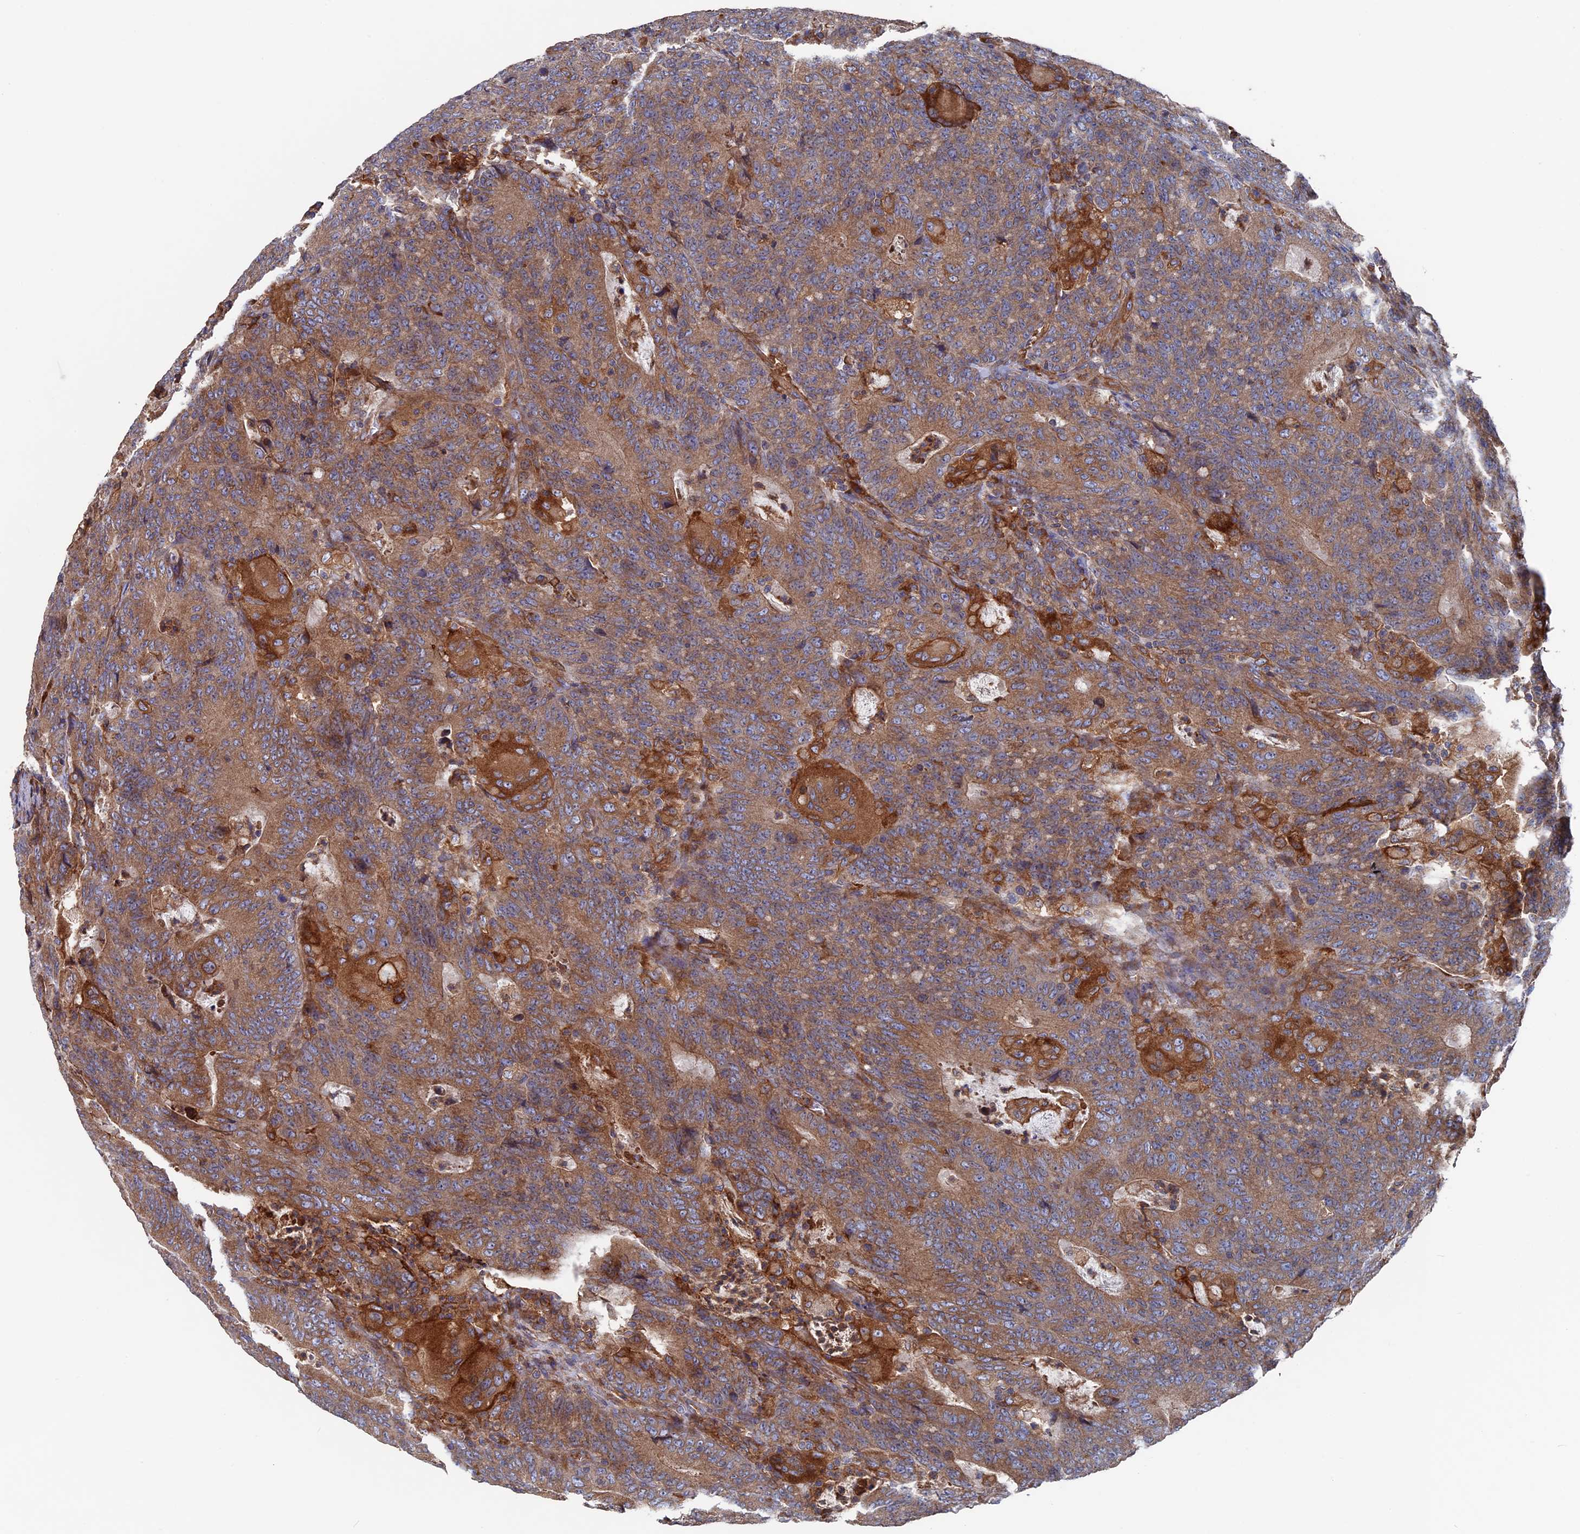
{"staining": {"intensity": "moderate", "quantity": ">75%", "location": "cytoplasmic/membranous"}, "tissue": "colorectal cancer", "cell_type": "Tumor cells", "image_type": "cancer", "snomed": [{"axis": "morphology", "description": "Normal tissue, NOS"}, {"axis": "morphology", "description": "Adenocarcinoma, NOS"}, {"axis": "topography", "description": "Colon"}], "caption": "Protein staining of adenocarcinoma (colorectal) tissue exhibits moderate cytoplasmic/membranous positivity in about >75% of tumor cells.", "gene": "DNAJC3", "patient": {"sex": "female", "age": 75}}